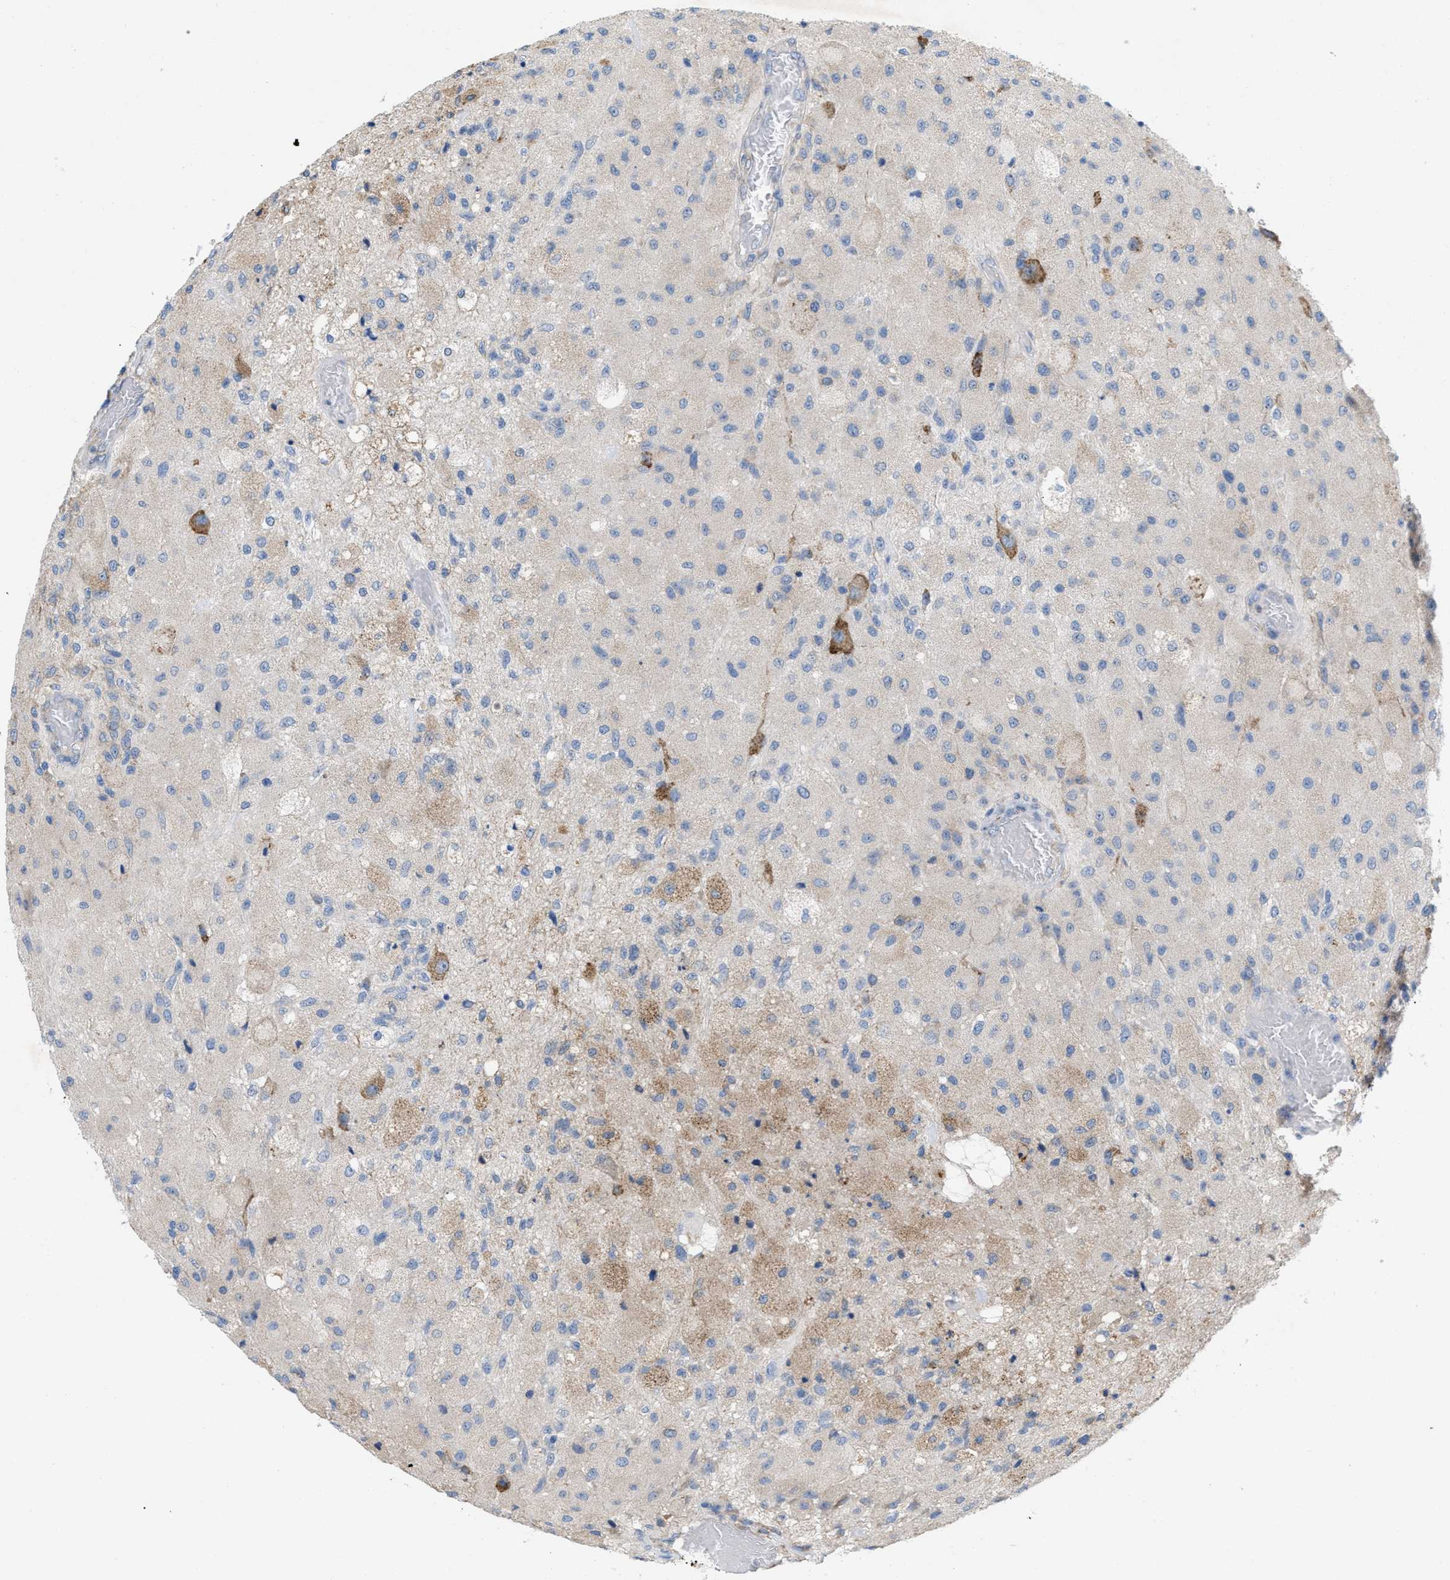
{"staining": {"intensity": "weak", "quantity": "<25%", "location": "cytoplasmic/membranous"}, "tissue": "glioma", "cell_type": "Tumor cells", "image_type": "cancer", "snomed": [{"axis": "morphology", "description": "Normal tissue, NOS"}, {"axis": "morphology", "description": "Glioma, malignant, High grade"}, {"axis": "topography", "description": "Cerebral cortex"}], "caption": "Photomicrograph shows no significant protein positivity in tumor cells of glioma.", "gene": "DYNC2I1", "patient": {"sex": "male", "age": 77}}